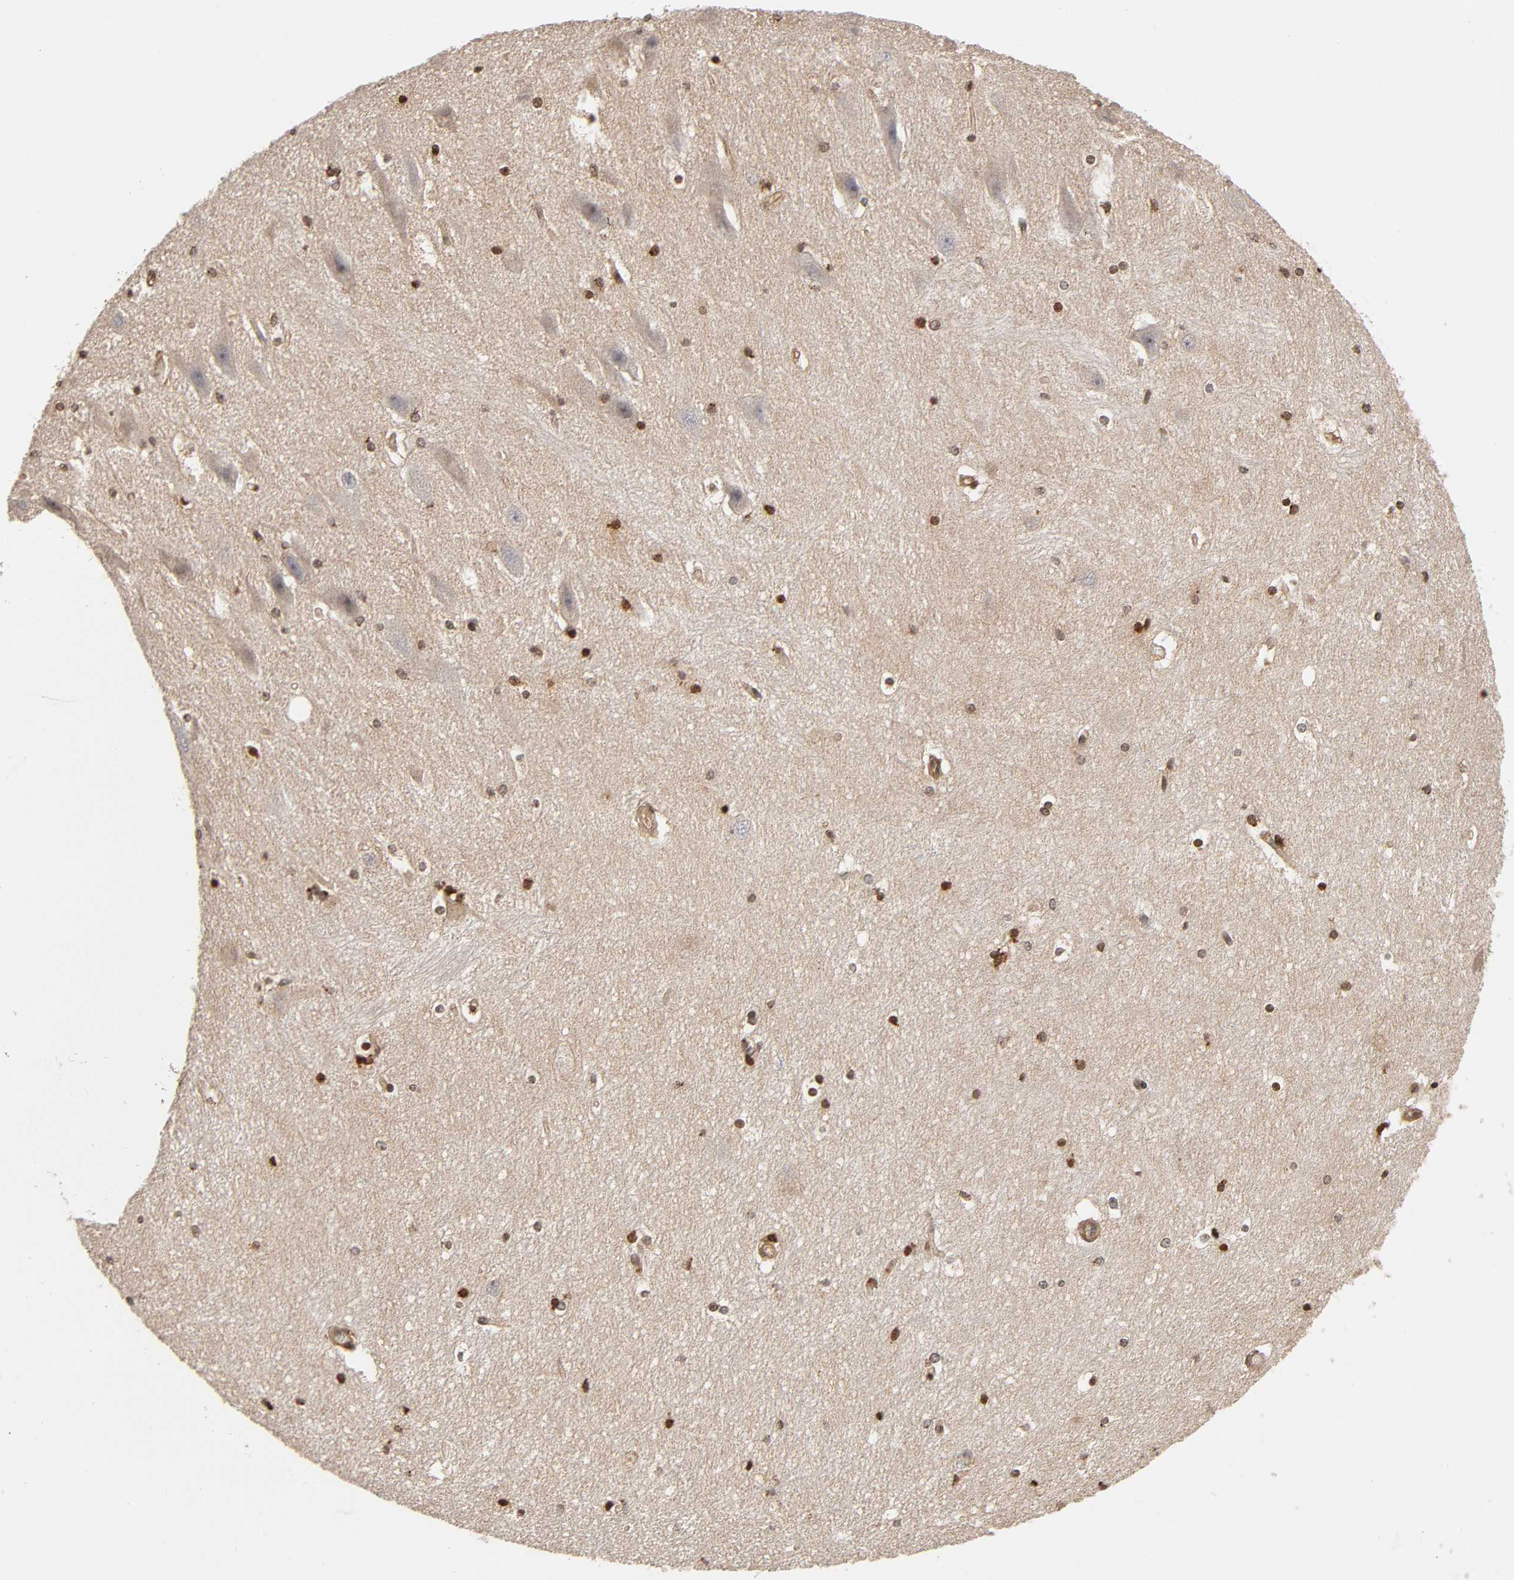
{"staining": {"intensity": "moderate", "quantity": "25%-75%", "location": "nuclear"}, "tissue": "hippocampus", "cell_type": "Glial cells", "image_type": "normal", "snomed": [{"axis": "morphology", "description": "Normal tissue, NOS"}, {"axis": "topography", "description": "Hippocampus"}], "caption": "IHC of benign human hippocampus exhibits medium levels of moderate nuclear positivity in approximately 25%-75% of glial cells.", "gene": "ITGAV", "patient": {"sex": "female", "age": 19}}